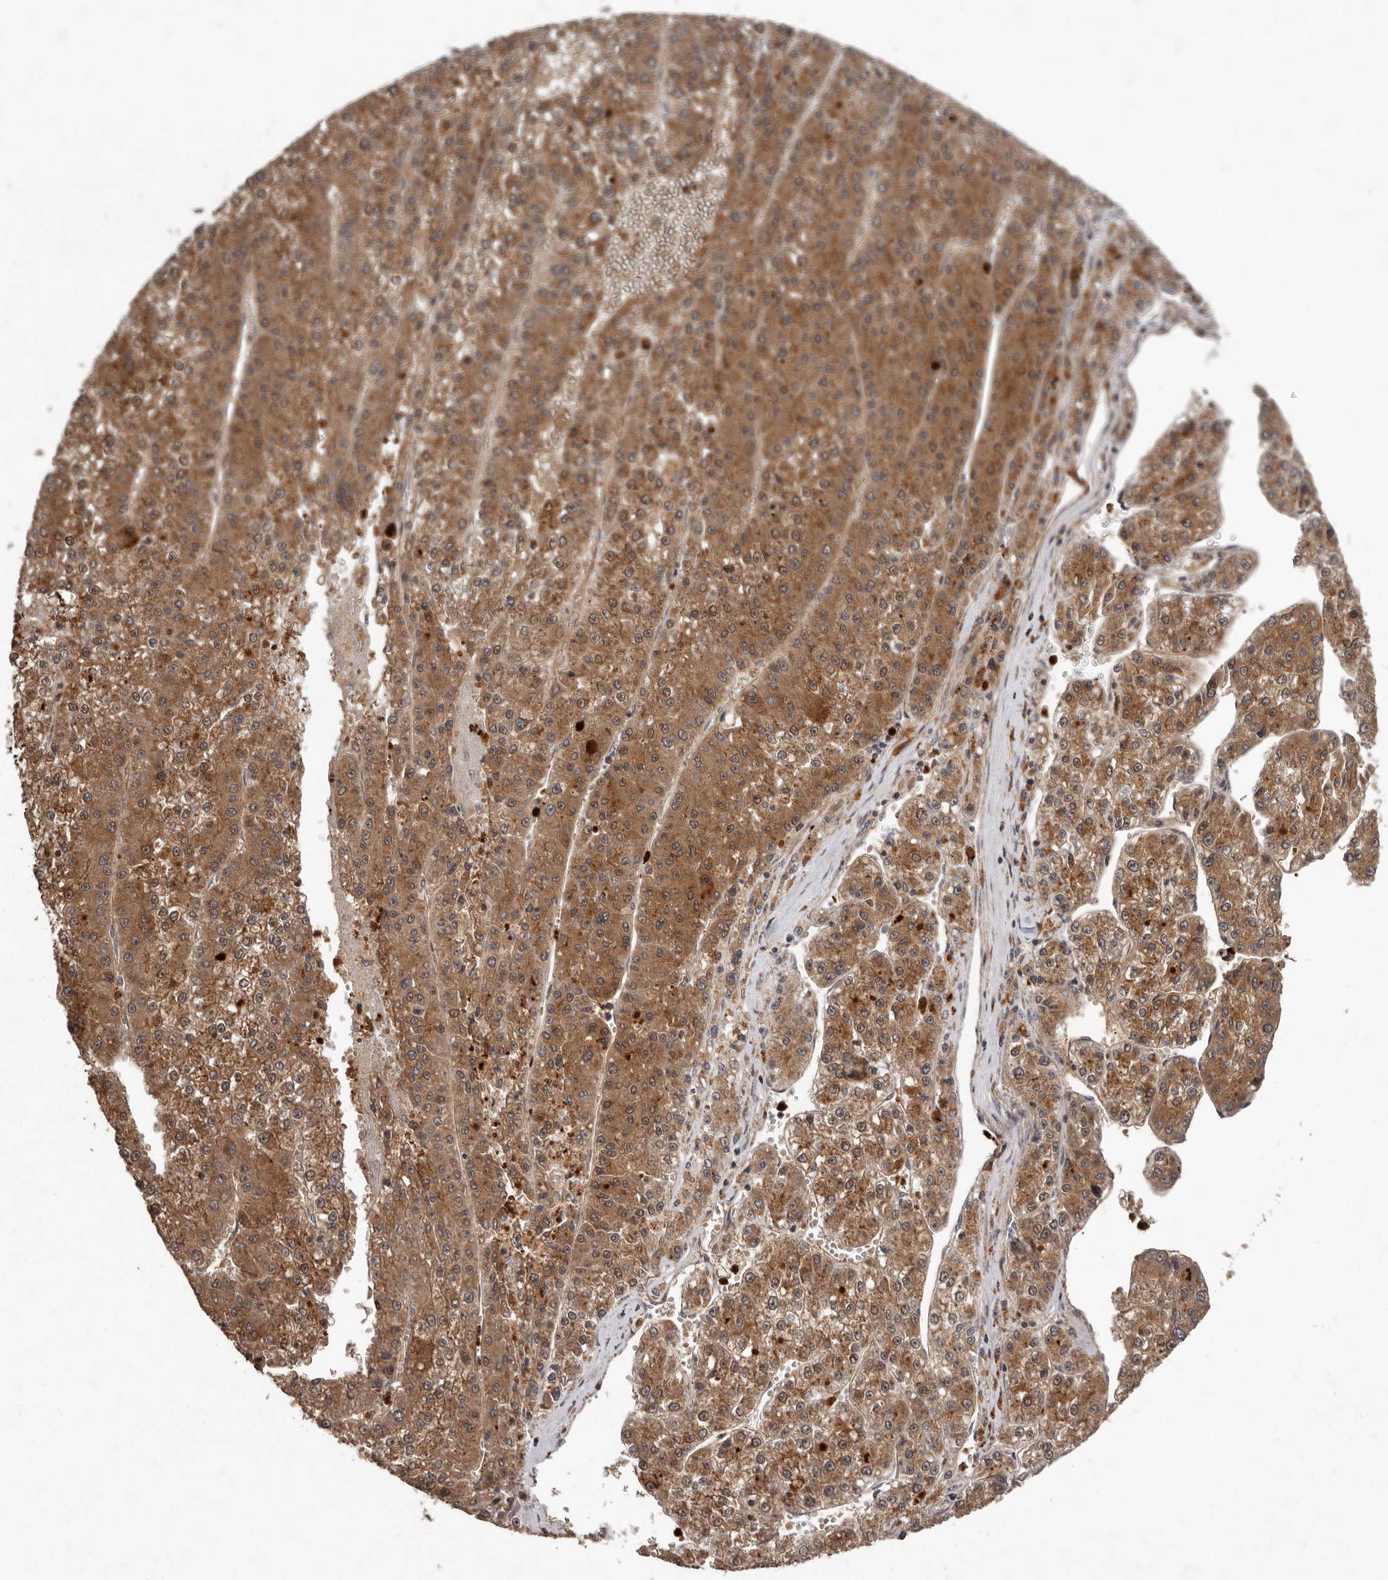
{"staining": {"intensity": "moderate", "quantity": ">75%", "location": "cytoplasmic/membranous"}, "tissue": "liver cancer", "cell_type": "Tumor cells", "image_type": "cancer", "snomed": [{"axis": "morphology", "description": "Carcinoma, Hepatocellular, NOS"}, {"axis": "topography", "description": "Liver"}], "caption": "This is an image of immunohistochemistry staining of liver cancer (hepatocellular carcinoma), which shows moderate positivity in the cytoplasmic/membranous of tumor cells.", "gene": "ARHGEF5", "patient": {"sex": "female", "age": 73}}